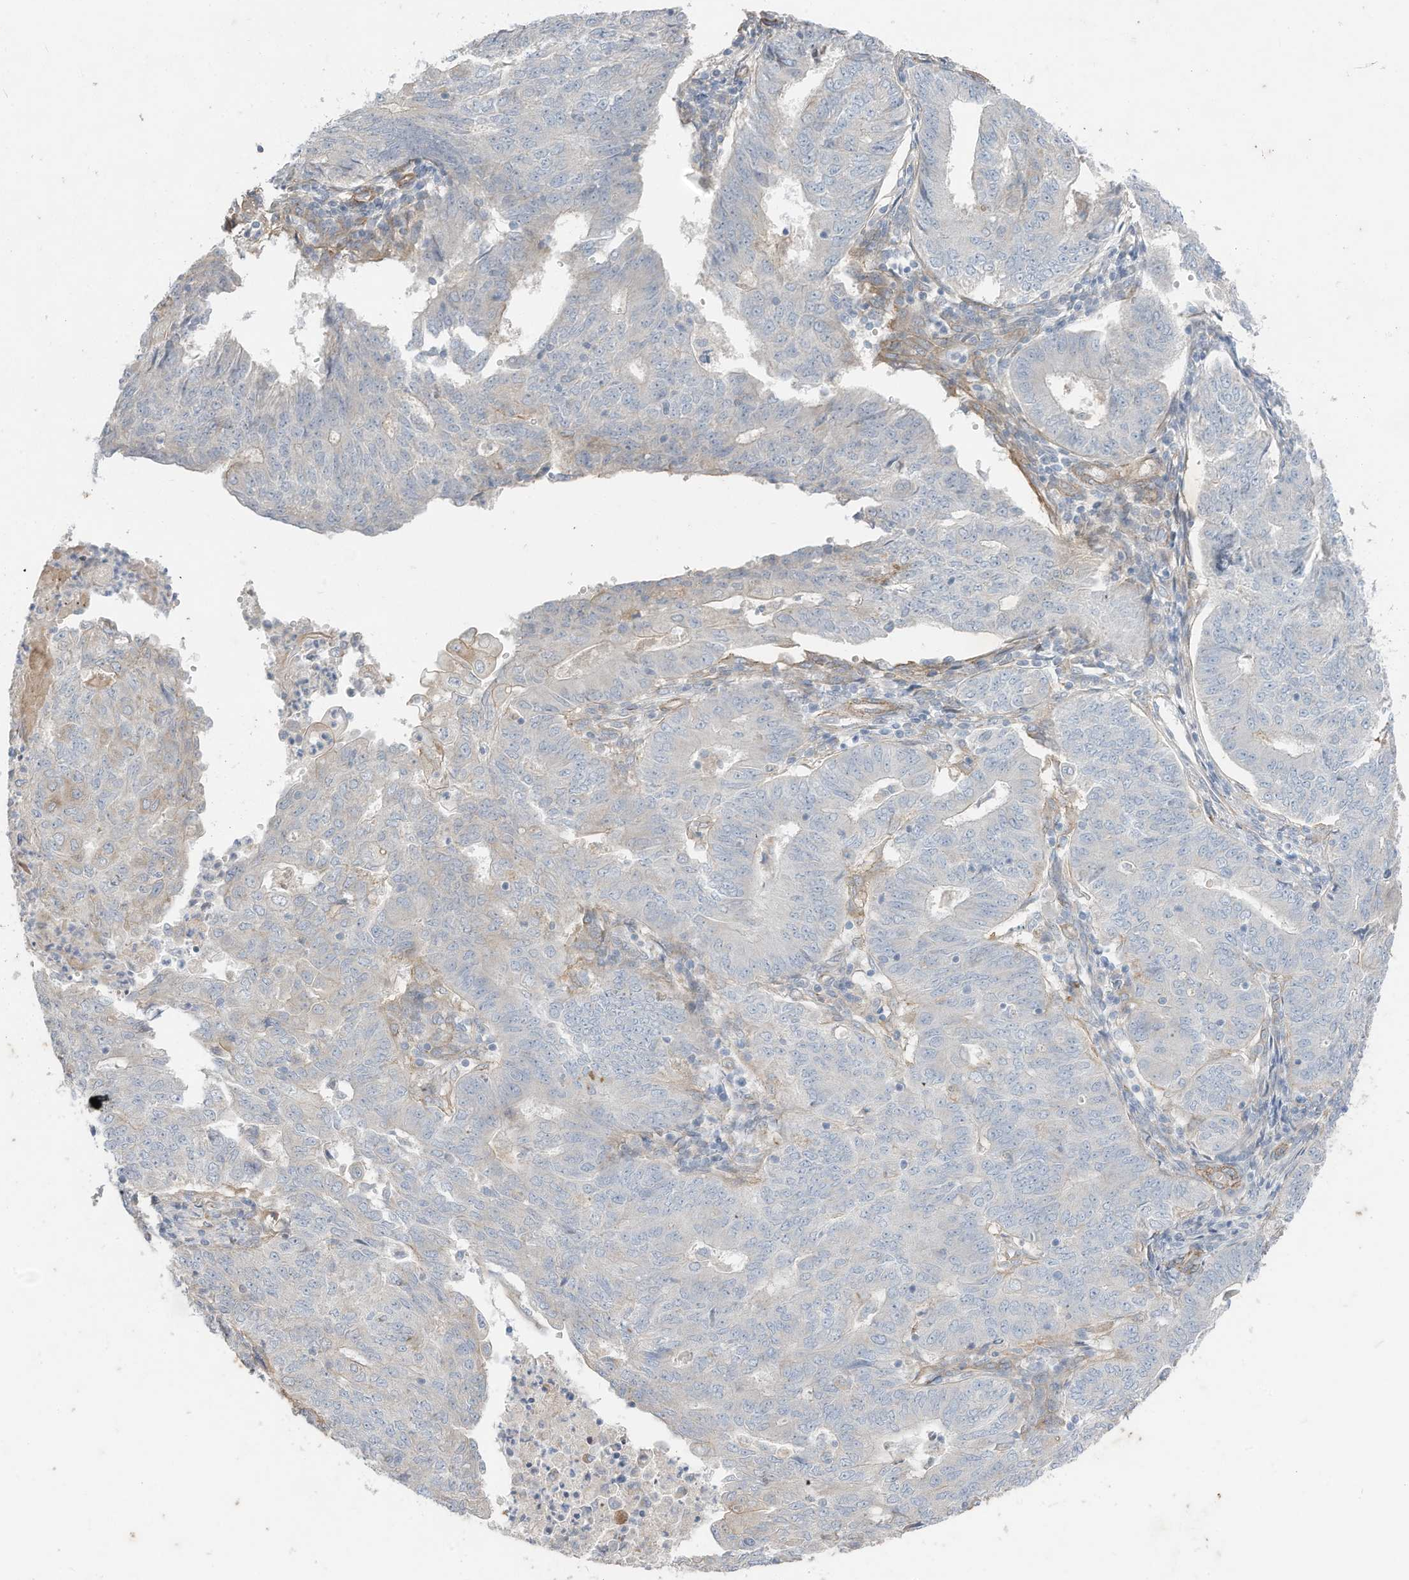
{"staining": {"intensity": "negative", "quantity": "none", "location": "none"}, "tissue": "endometrial cancer", "cell_type": "Tumor cells", "image_type": "cancer", "snomed": [{"axis": "morphology", "description": "Adenocarcinoma, NOS"}, {"axis": "topography", "description": "Endometrium"}], "caption": "The image reveals no staining of tumor cells in adenocarcinoma (endometrial). (DAB (3,3'-diaminobenzidine) immunohistochemistry visualized using brightfield microscopy, high magnification).", "gene": "SLC17A7", "patient": {"sex": "female", "age": 32}}